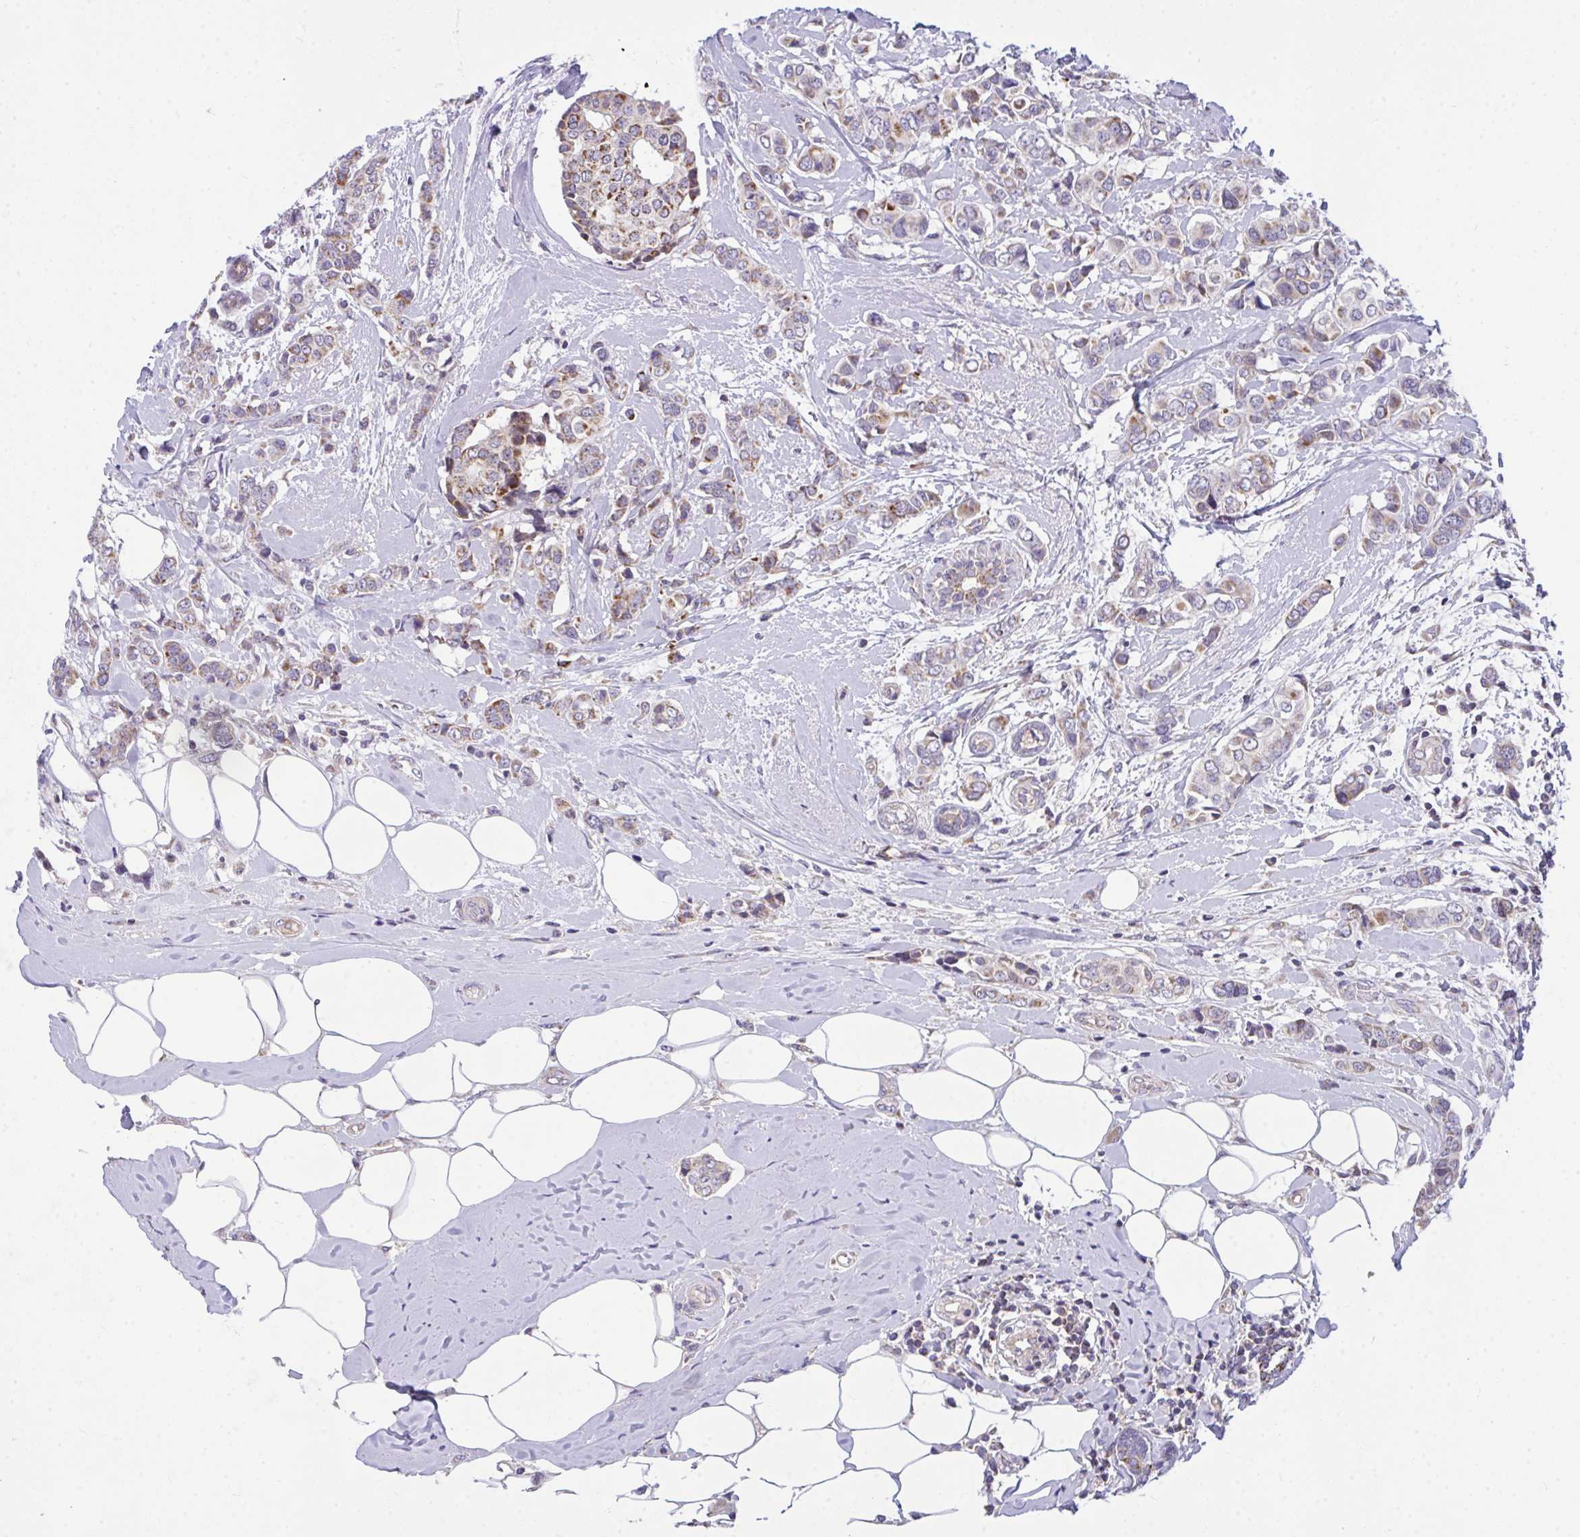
{"staining": {"intensity": "weak", "quantity": "25%-75%", "location": "cytoplasmic/membranous"}, "tissue": "breast cancer", "cell_type": "Tumor cells", "image_type": "cancer", "snomed": [{"axis": "morphology", "description": "Lobular carcinoma"}, {"axis": "topography", "description": "Breast"}], "caption": "There is low levels of weak cytoplasmic/membranous staining in tumor cells of breast cancer (lobular carcinoma), as demonstrated by immunohistochemical staining (brown color).", "gene": "CEP63", "patient": {"sex": "female", "age": 51}}